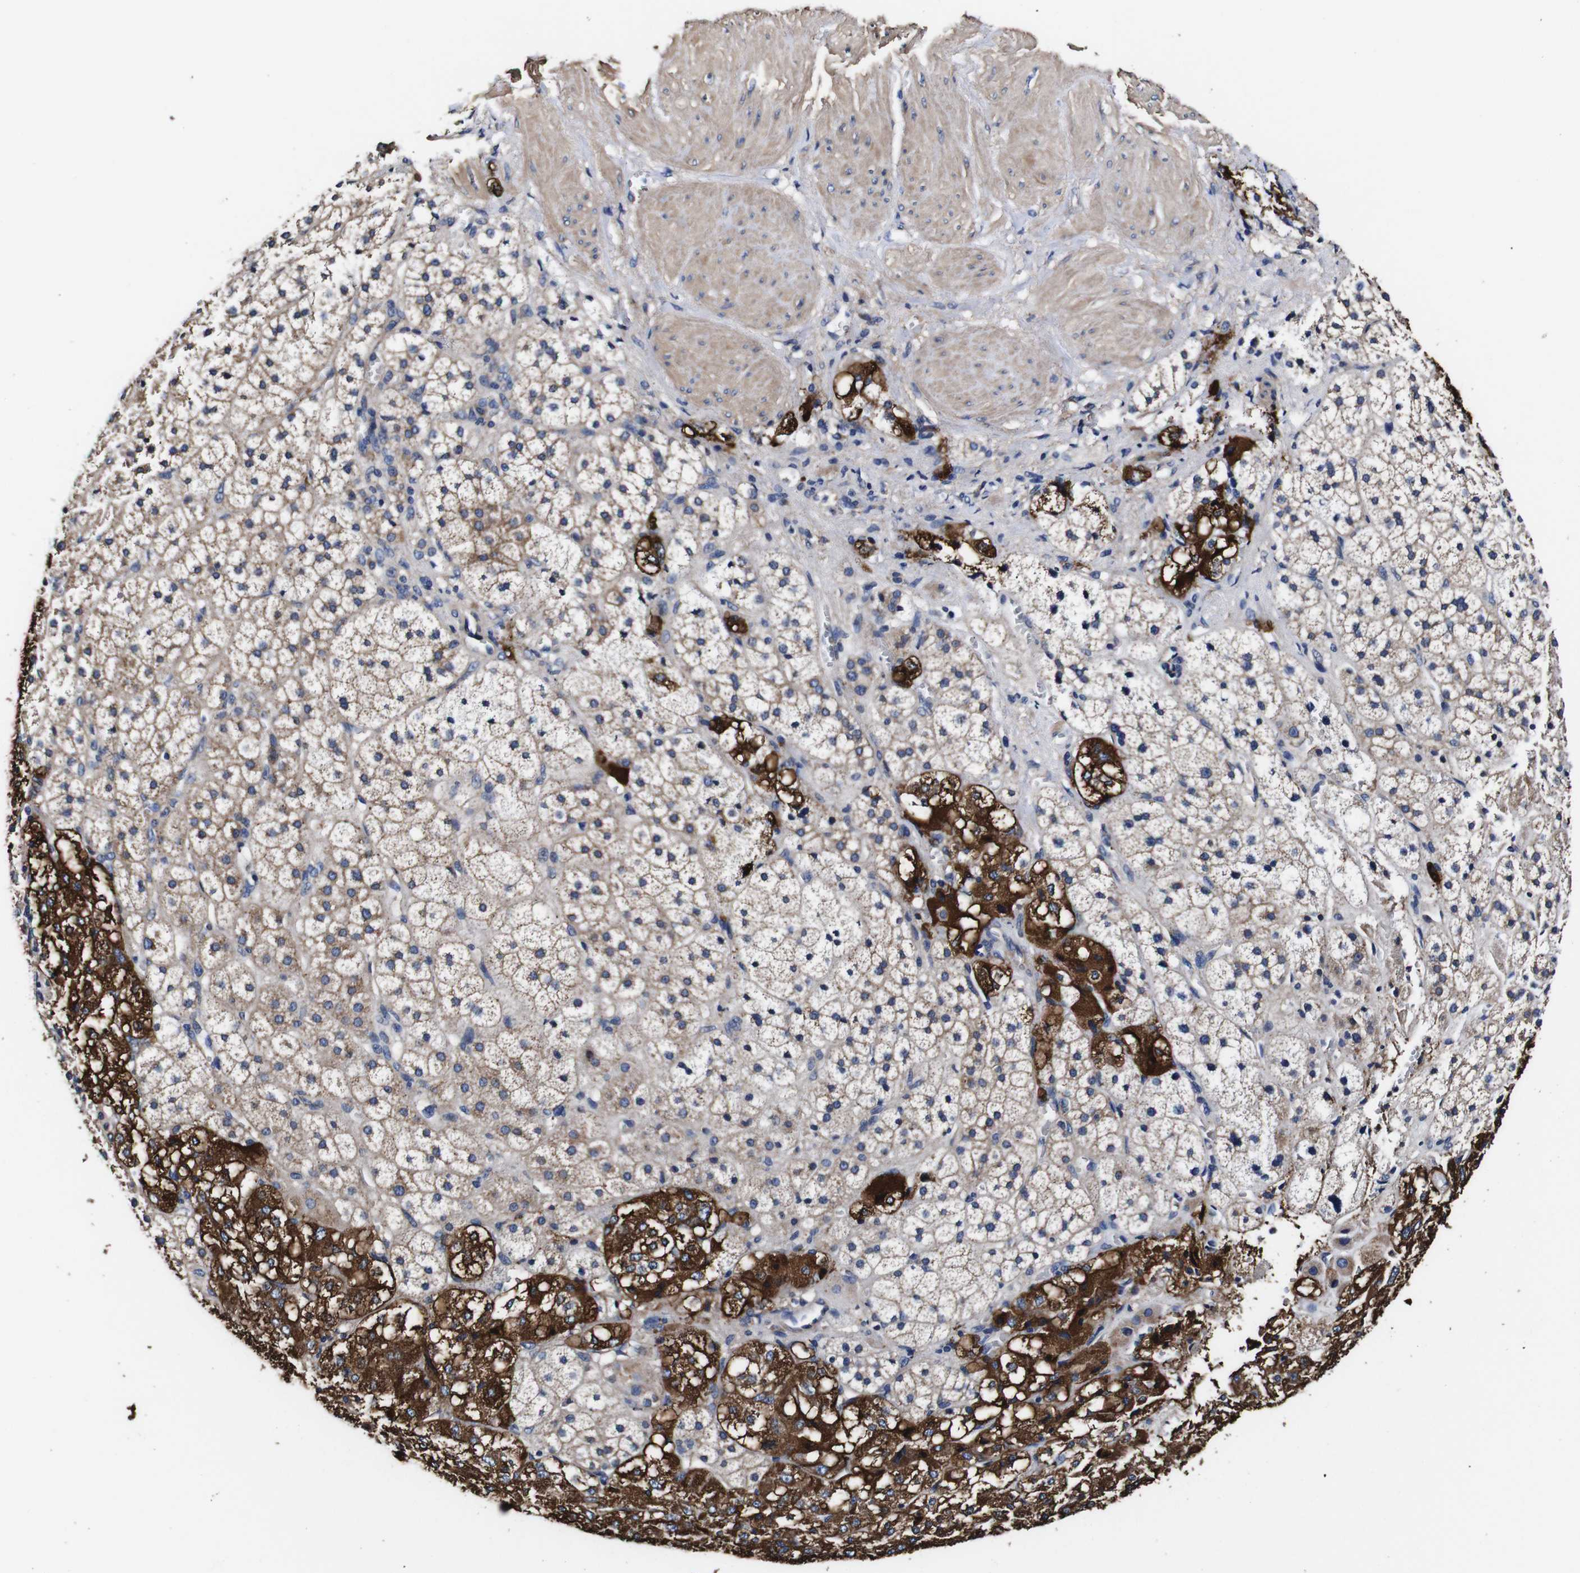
{"staining": {"intensity": "moderate", "quantity": ">75%", "location": "cytoplasmic/membranous"}, "tissue": "adrenal gland", "cell_type": "Glandular cells", "image_type": "normal", "snomed": [{"axis": "morphology", "description": "Normal tissue, NOS"}, {"axis": "topography", "description": "Adrenal gland"}], "caption": "Immunohistochemistry of benign adrenal gland demonstrates medium levels of moderate cytoplasmic/membranous staining in approximately >75% of glandular cells.", "gene": "PDCD6IP", "patient": {"sex": "male", "age": 56}}